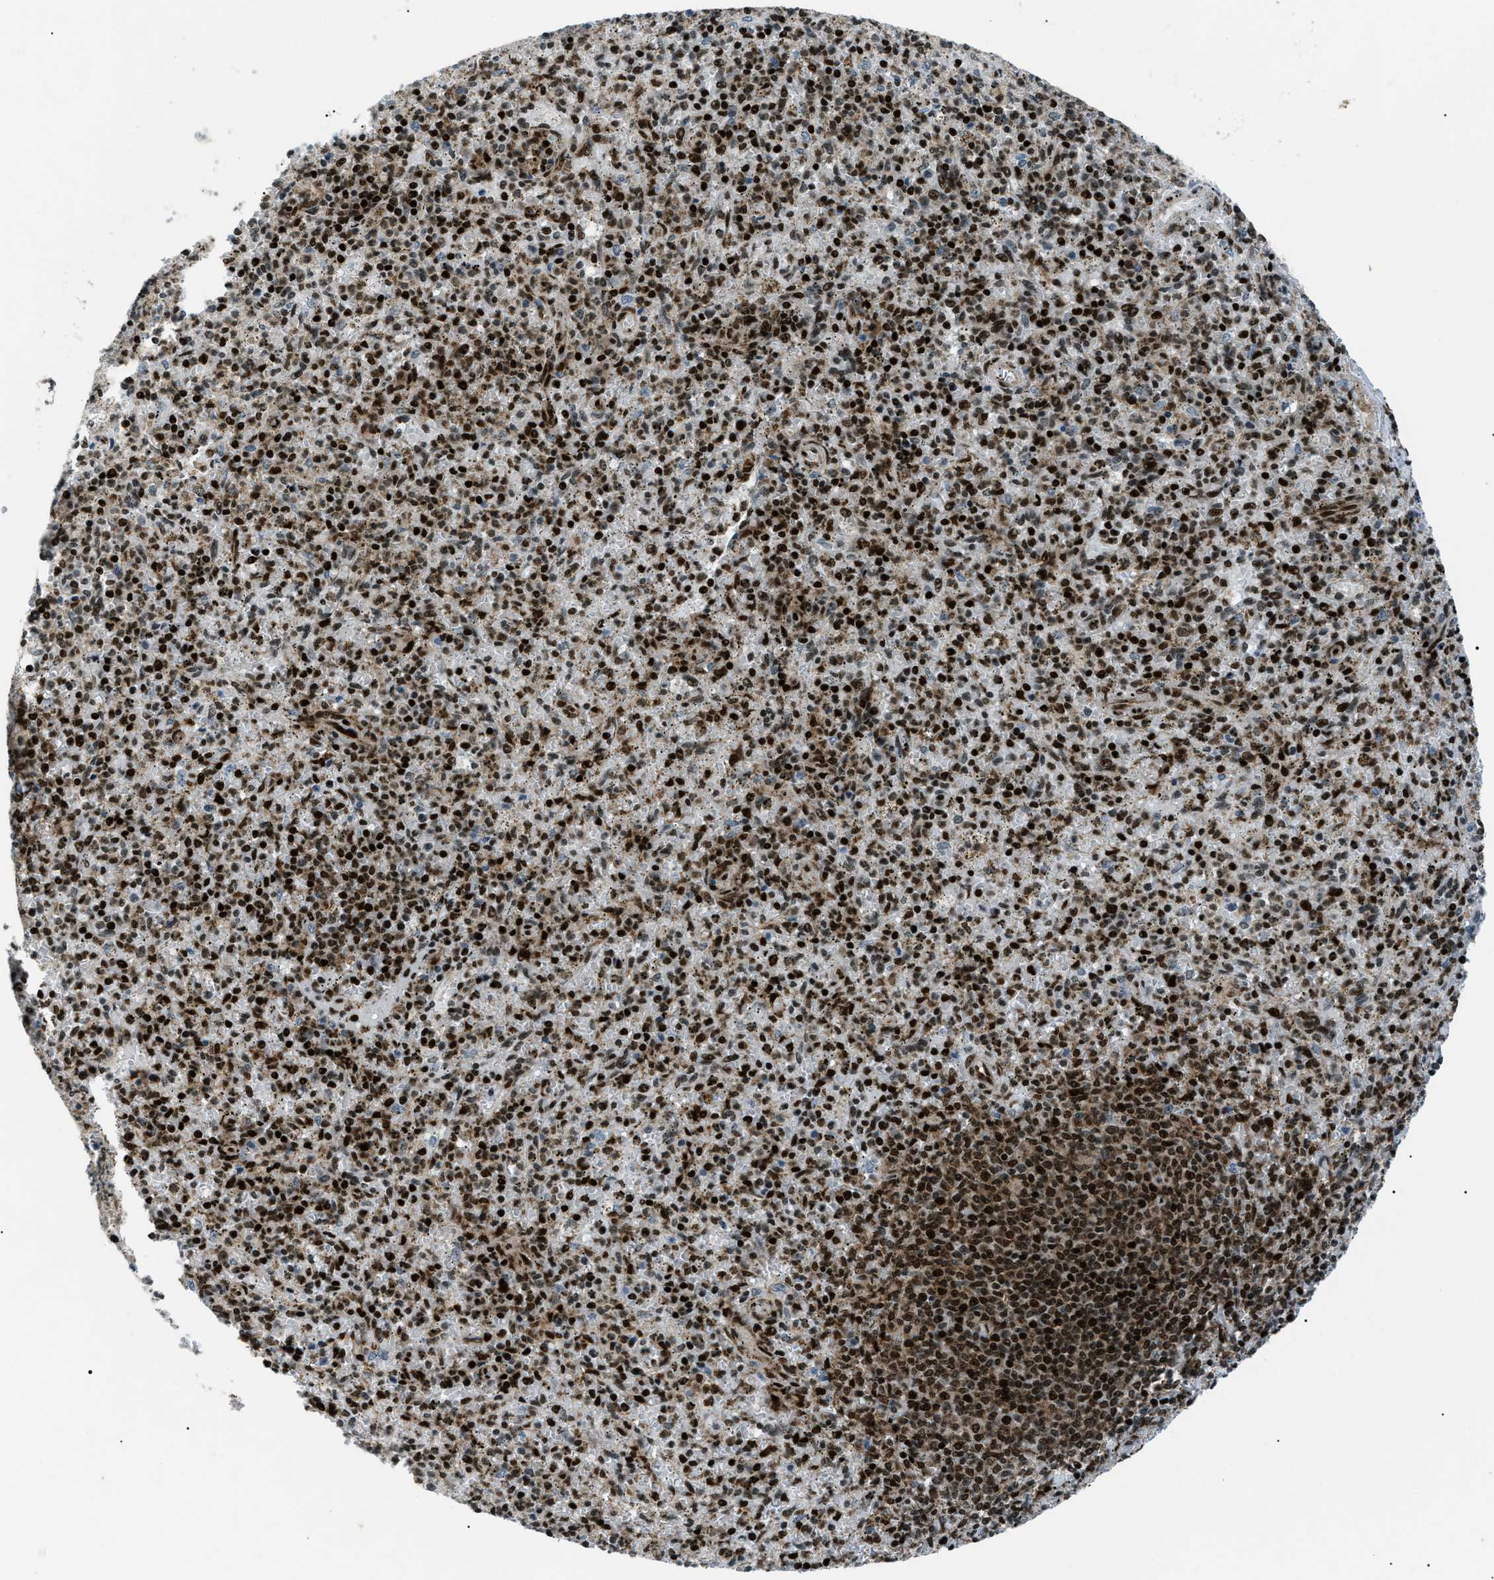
{"staining": {"intensity": "strong", "quantity": ">75%", "location": "nuclear"}, "tissue": "spleen", "cell_type": "Cells in red pulp", "image_type": "normal", "snomed": [{"axis": "morphology", "description": "Normal tissue, NOS"}, {"axis": "topography", "description": "Spleen"}], "caption": "Strong nuclear positivity is present in about >75% of cells in red pulp in normal spleen. The staining was performed using DAB to visualize the protein expression in brown, while the nuclei were stained in blue with hematoxylin (Magnification: 20x).", "gene": "HNRNPK", "patient": {"sex": "male", "age": 72}}